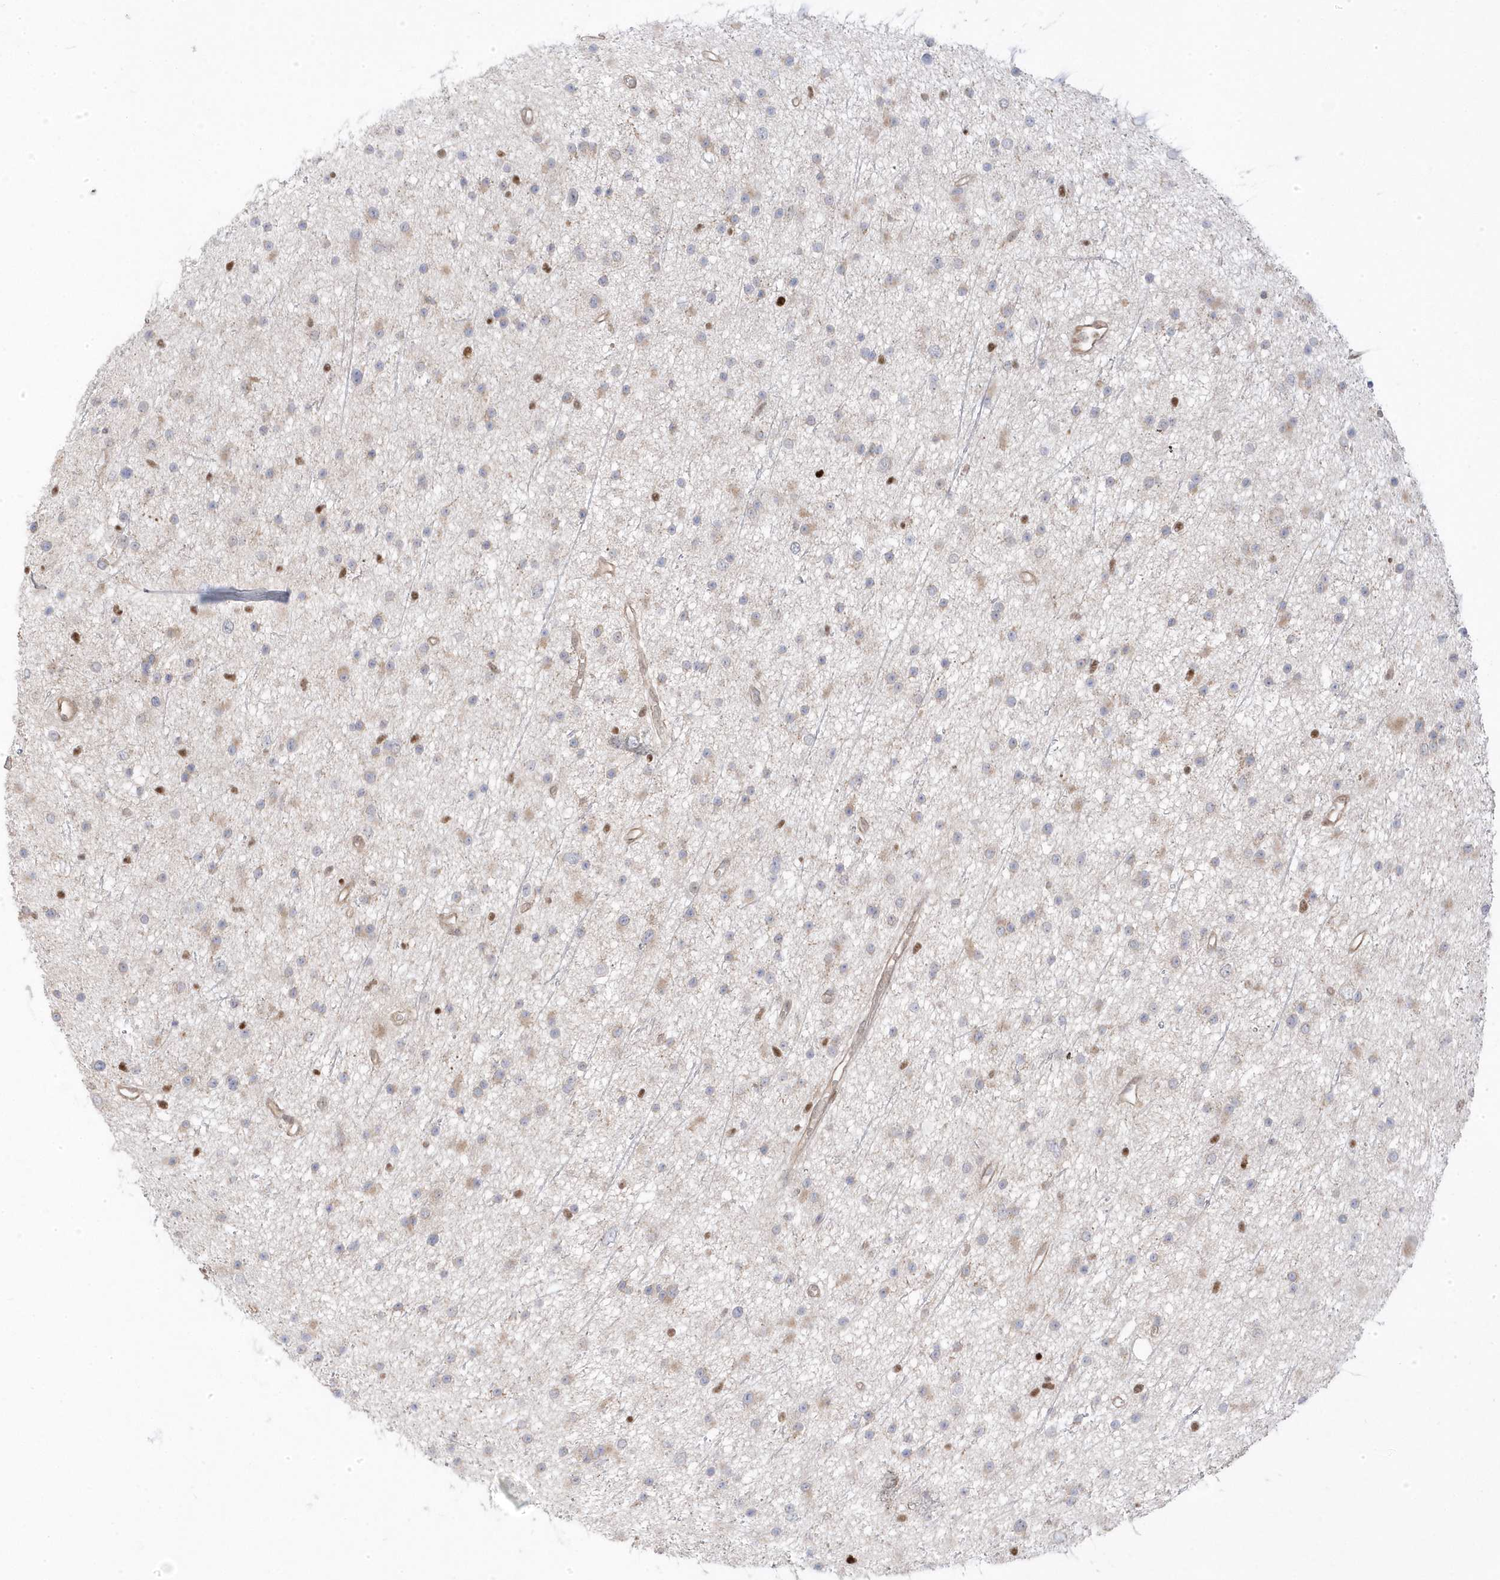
{"staining": {"intensity": "negative", "quantity": "none", "location": "none"}, "tissue": "glioma", "cell_type": "Tumor cells", "image_type": "cancer", "snomed": [{"axis": "morphology", "description": "Glioma, malignant, Low grade"}, {"axis": "topography", "description": "Cerebral cortex"}], "caption": "Micrograph shows no significant protein staining in tumor cells of malignant low-grade glioma. (Immunohistochemistry (ihc), brightfield microscopy, high magnification).", "gene": "GTPBP6", "patient": {"sex": "female", "age": 39}}